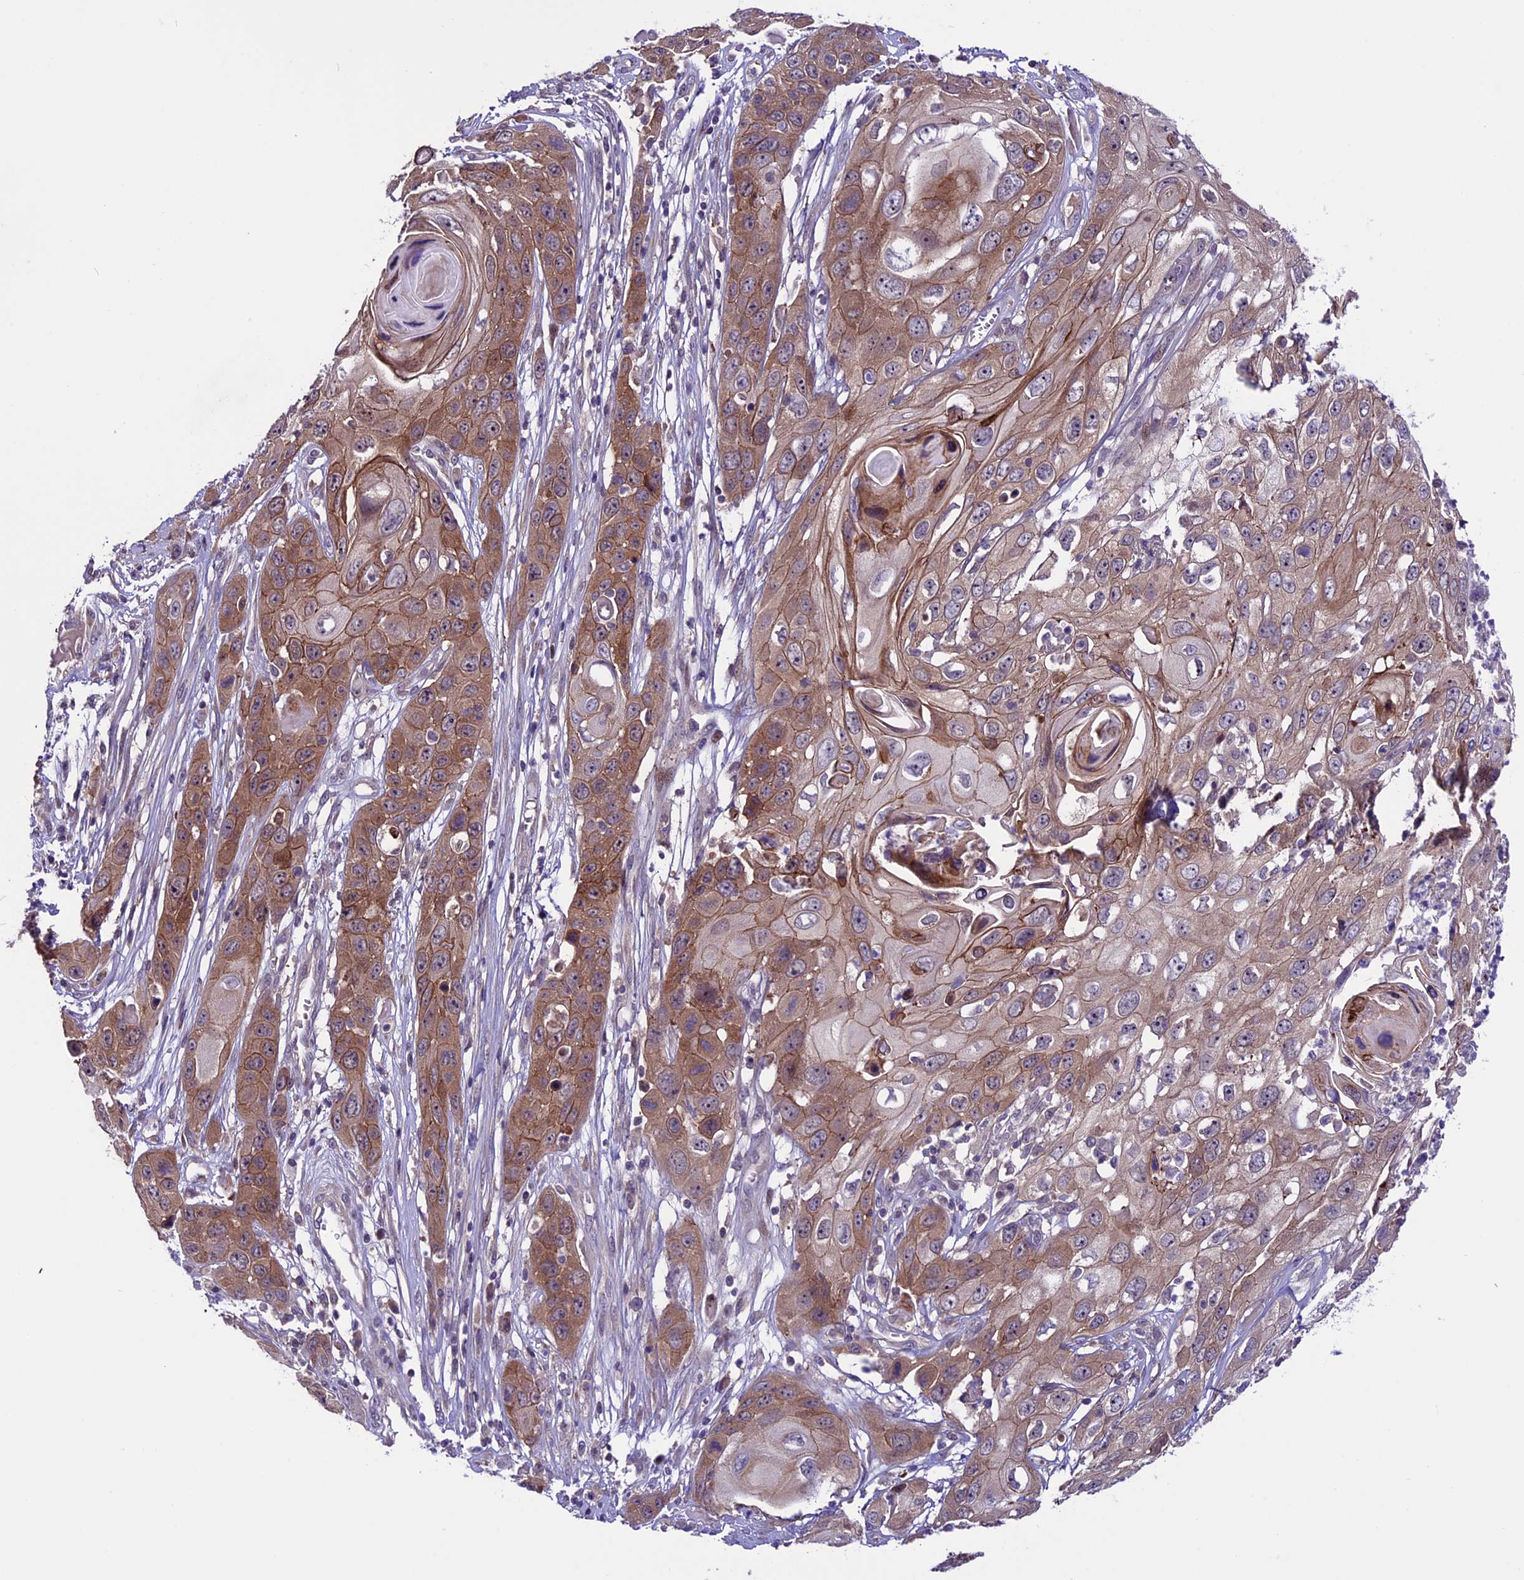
{"staining": {"intensity": "moderate", "quantity": ">75%", "location": "cytoplasmic/membranous"}, "tissue": "skin cancer", "cell_type": "Tumor cells", "image_type": "cancer", "snomed": [{"axis": "morphology", "description": "Squamous cell carcinoma, NOS"}, {"axis": "topography", "description": "Skin"}], "caption": "Approximately >75% of tumor cells in human skin squamous cell carcinoma display moderate cytoplasmic/membranous protein staining as visualized by brown immunohistochemical staining.", "gene": "XKR7", "patient": {"sex": "male", "age": 55}}